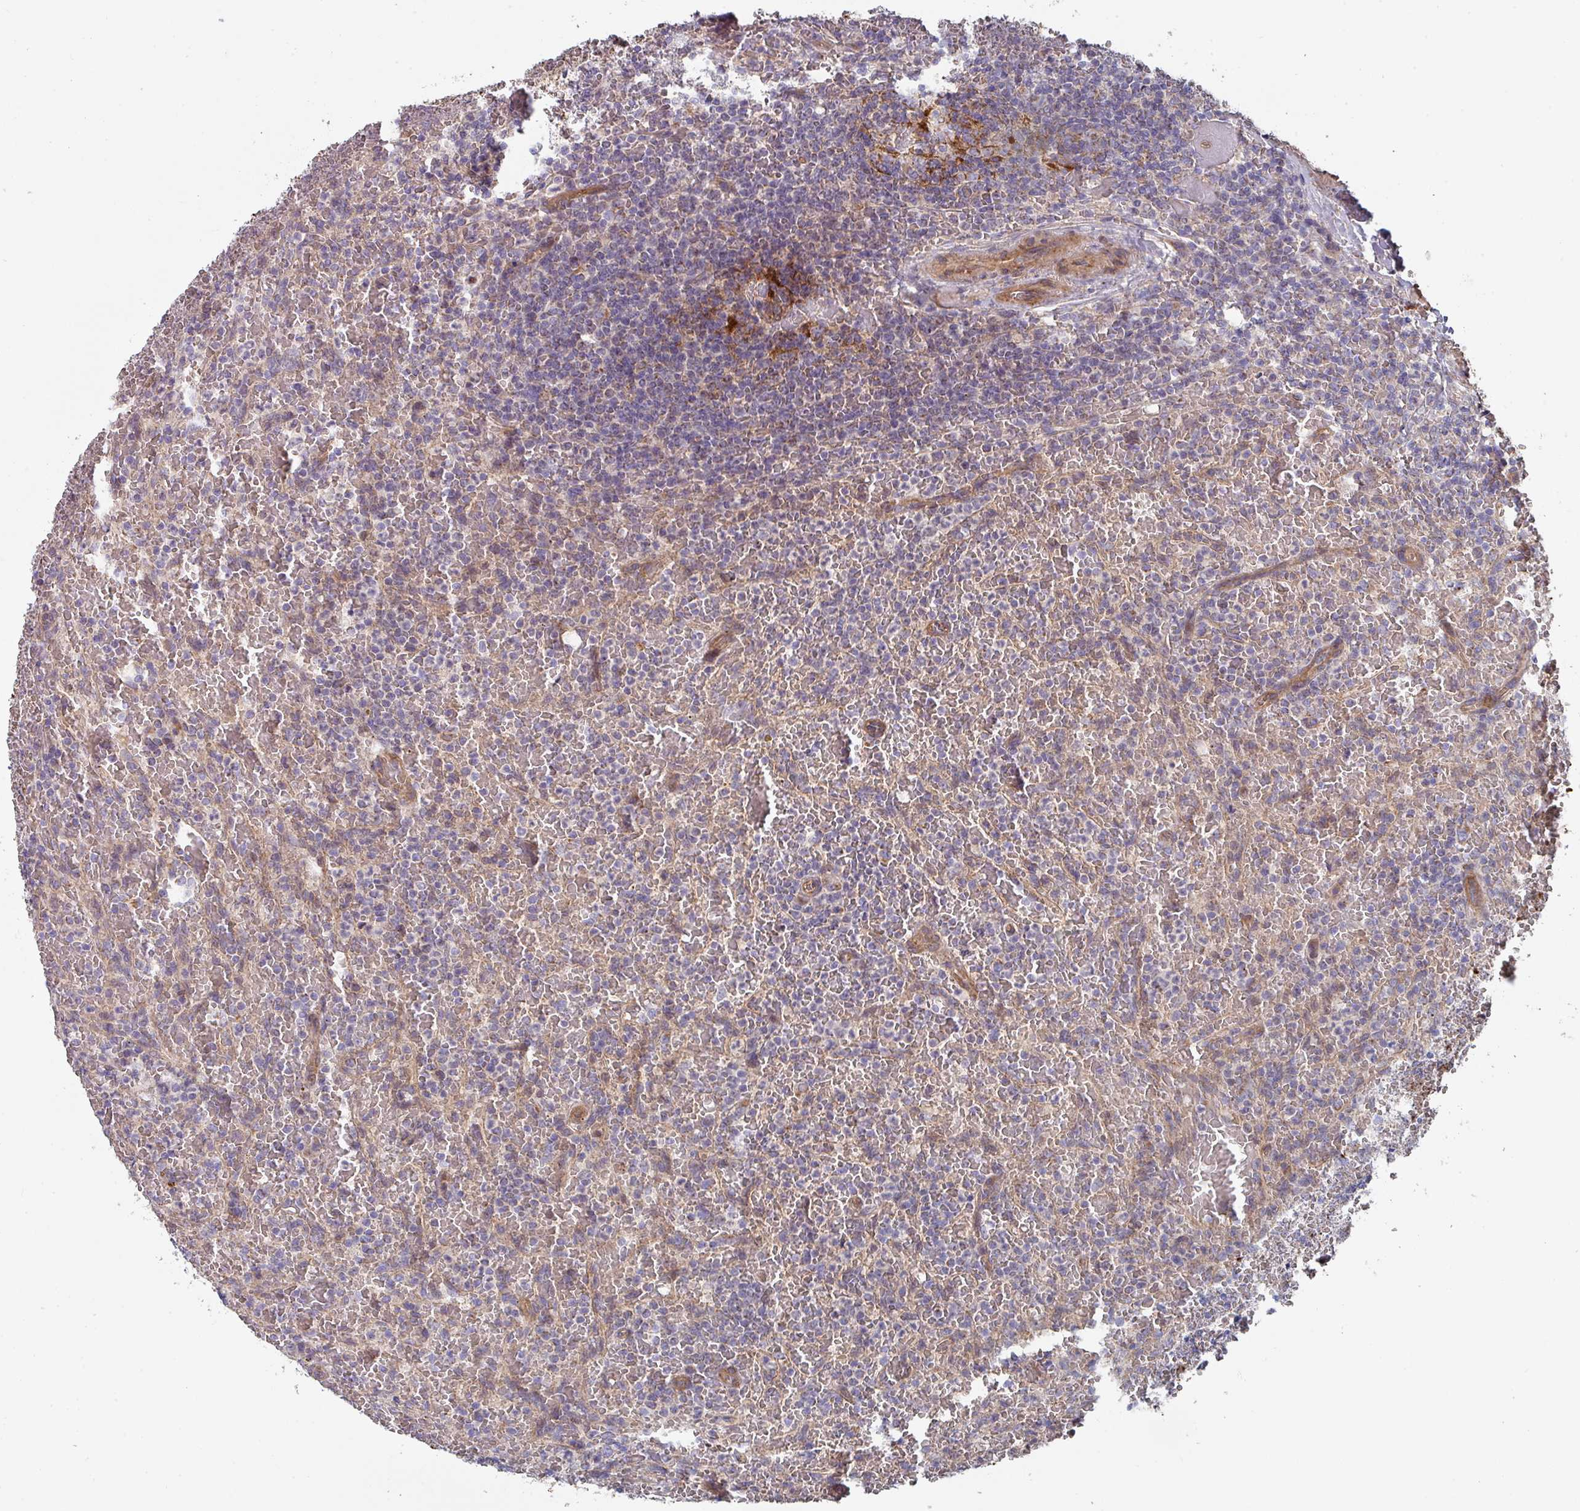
{"staining": {"intensity": "negative", "quantity": "none", "location": "none"}, "tissue": "lymphoma", "cell_type": "Tumor cells", "image_type": "cancer", "snomed": [{"axis": "morphology", "description": "Malignant lymphoma, non-Hodgkin's type, Low grade"}, {"axis": "topography", "description": "Spleen"}], "caption": "High magnification brightfield microscopy of low-grade malignant lymphoma, non-Hodgkin's type stained with DAB (brown) and counterstained with hematoxylin (blue): tumor cells show no significant positivity.", "gene": "DCAF12L2", "patient": {"sex": "female", "age": 64}}